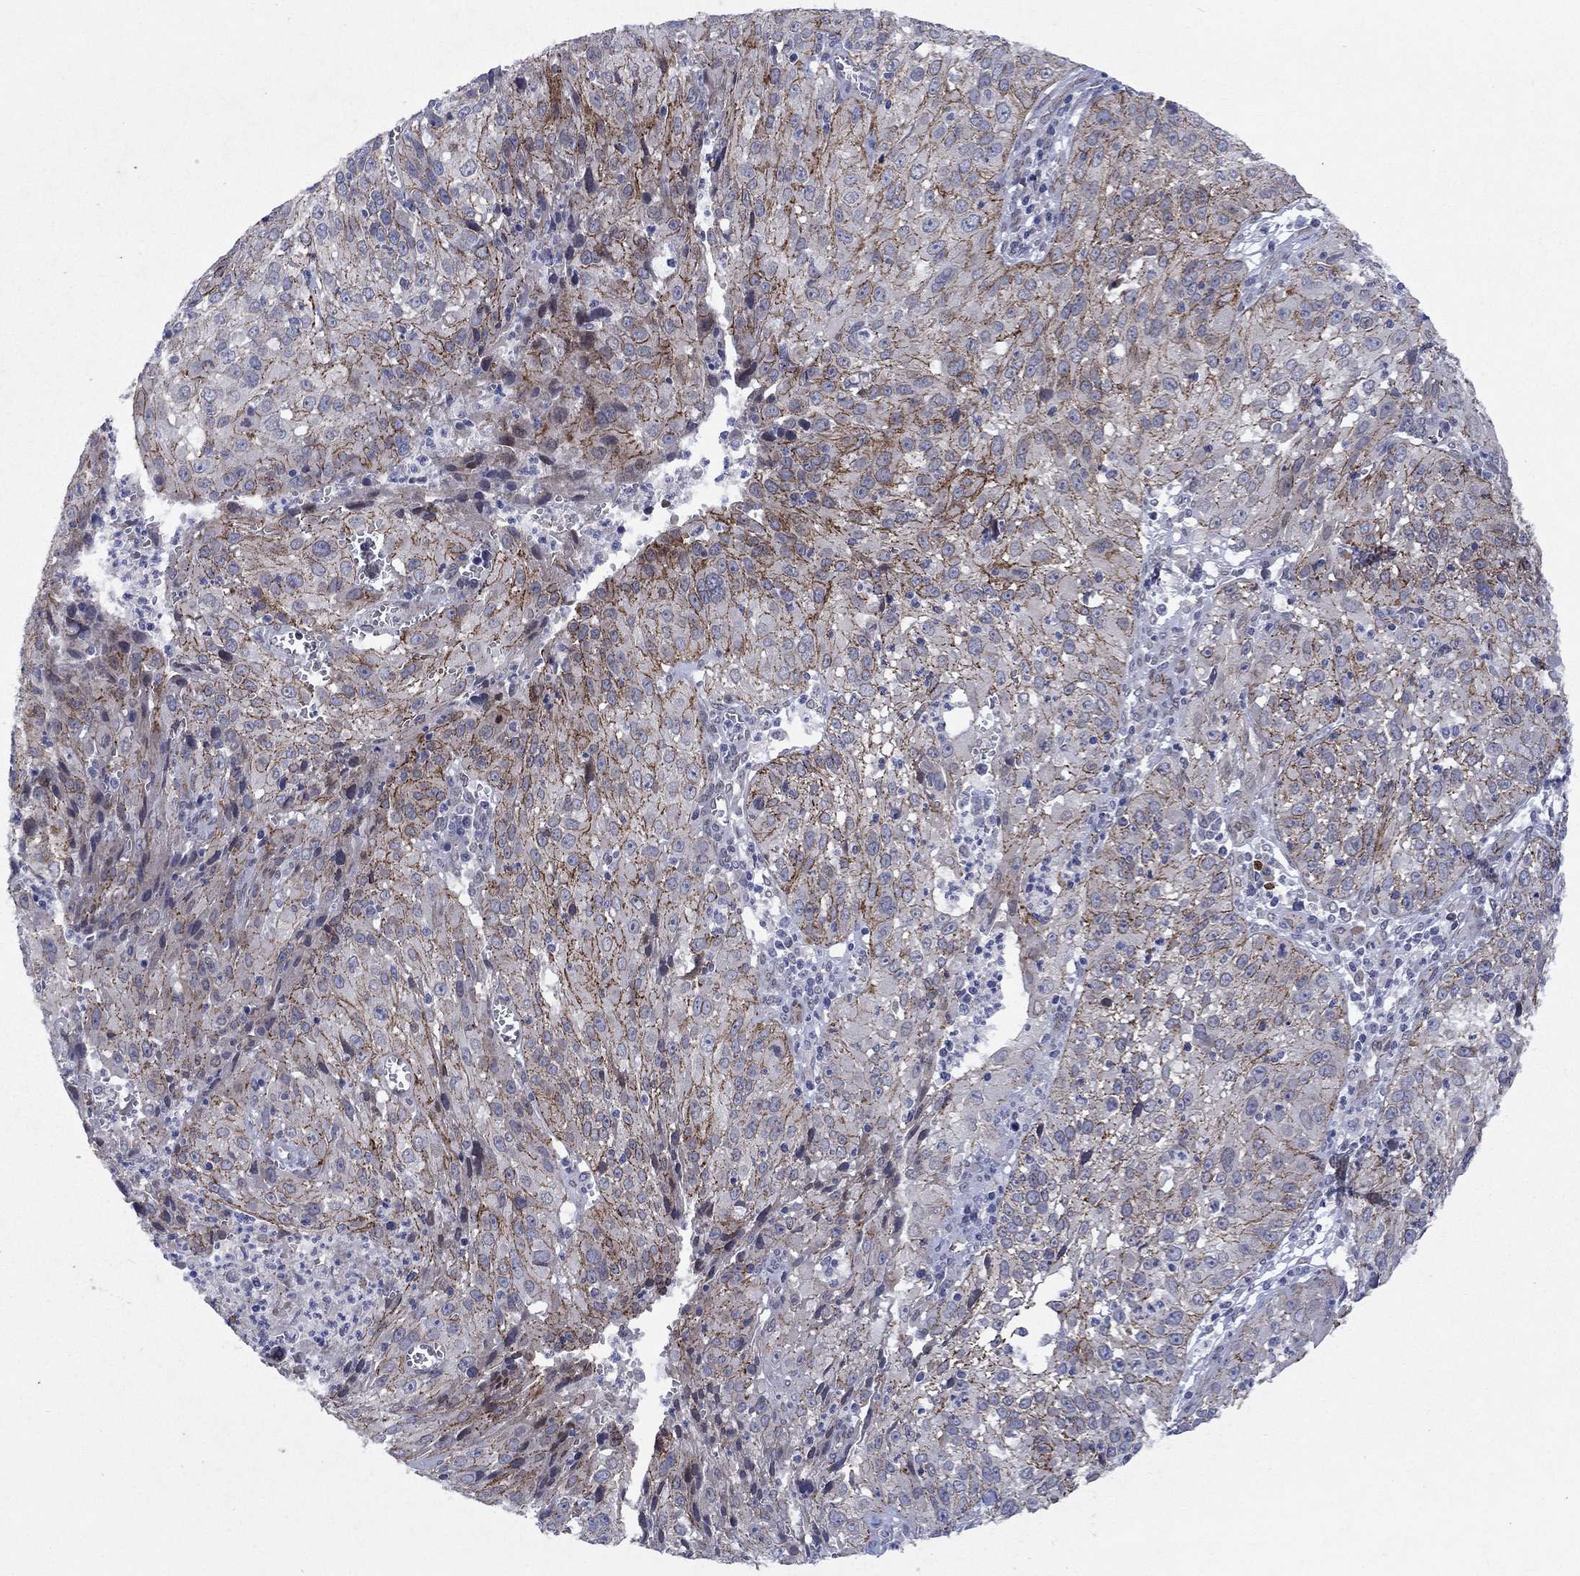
{"staining": {"intensity": "strong", "quantity": "25%-75%", "location": "cytoplasmic/membranous"}, "tissue": "cervical cancer", "cell_type": "Tumor cells", "image_type": "cancer", "snomed": [{"axis": "morphology", "description": "Squamous cell carcinoma, NOS"}, {"axis": "topography", "description": "Cervix"}], "caption": "Tumor cells demonstrate high levels of strong cytoplasmic/membranous staining in about 25%-75% of cells in human cervical squamous cell carcinoma. (DAB (3,3'-diaminobenzidine) IHC with brightfield microscopy, high magnification).", "gene": "EMC9", "patient": {"sex": "female", "age": 32}}